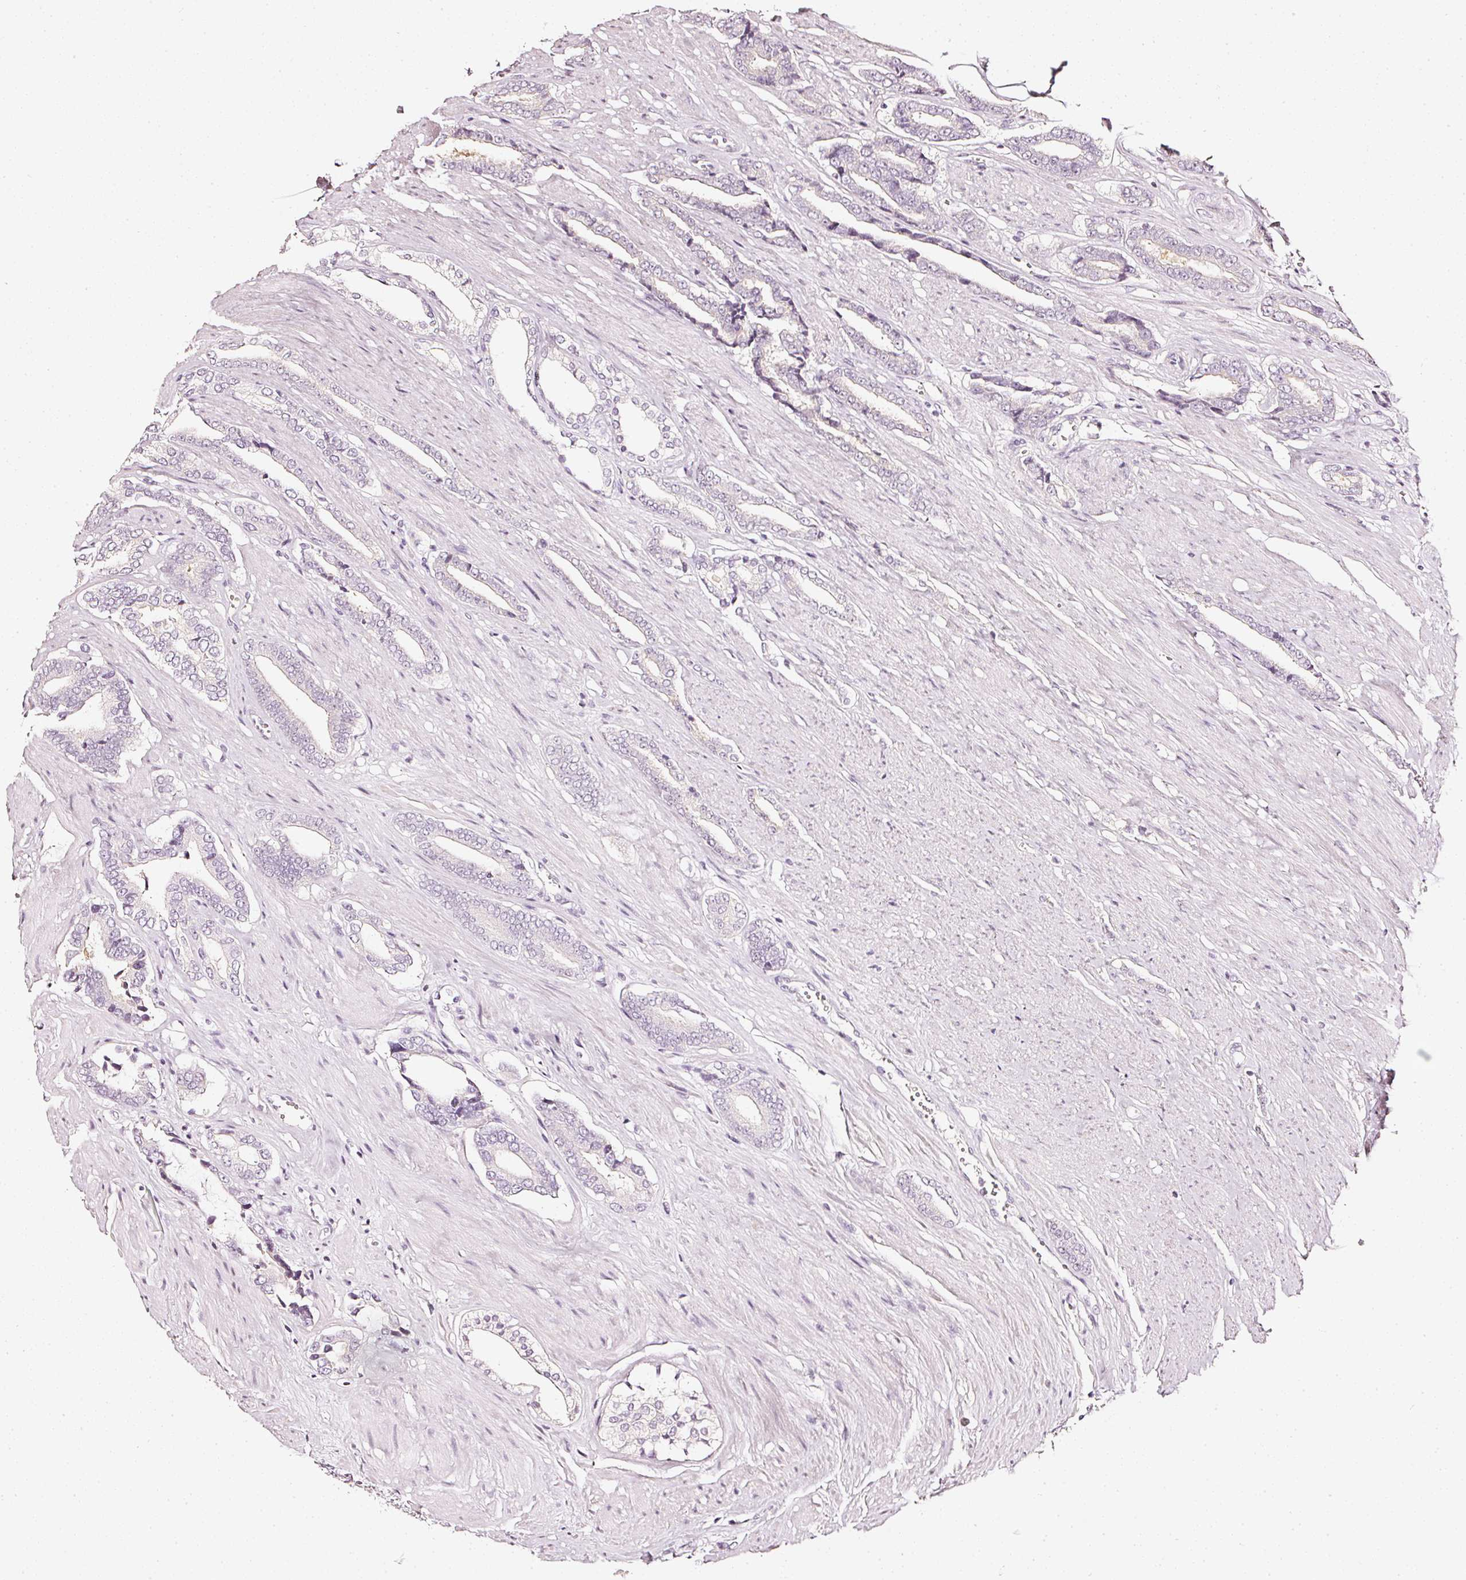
{"staining": {"intensity": "negative", "quantity": "none", "location": "none"}, "tissue": "prostate cancer", "cell_type": "Tumor cells", "image_type": "cancer", "snomed": [{"axis": "morphology", "description": "Adenocarcinoma, NOS"}, {"axis": "topography", "description": "Prostate and seminal vesicle, NOS"}], "caption": "Tumor cells show no significant positivity in adenocarcinoma (prostate). The staining is performed using DAB brown chromogen with nuclei counter-stained in using hematoxylin.", "gene": "CNP", "patient": {"sex": "male", "age": 76}}